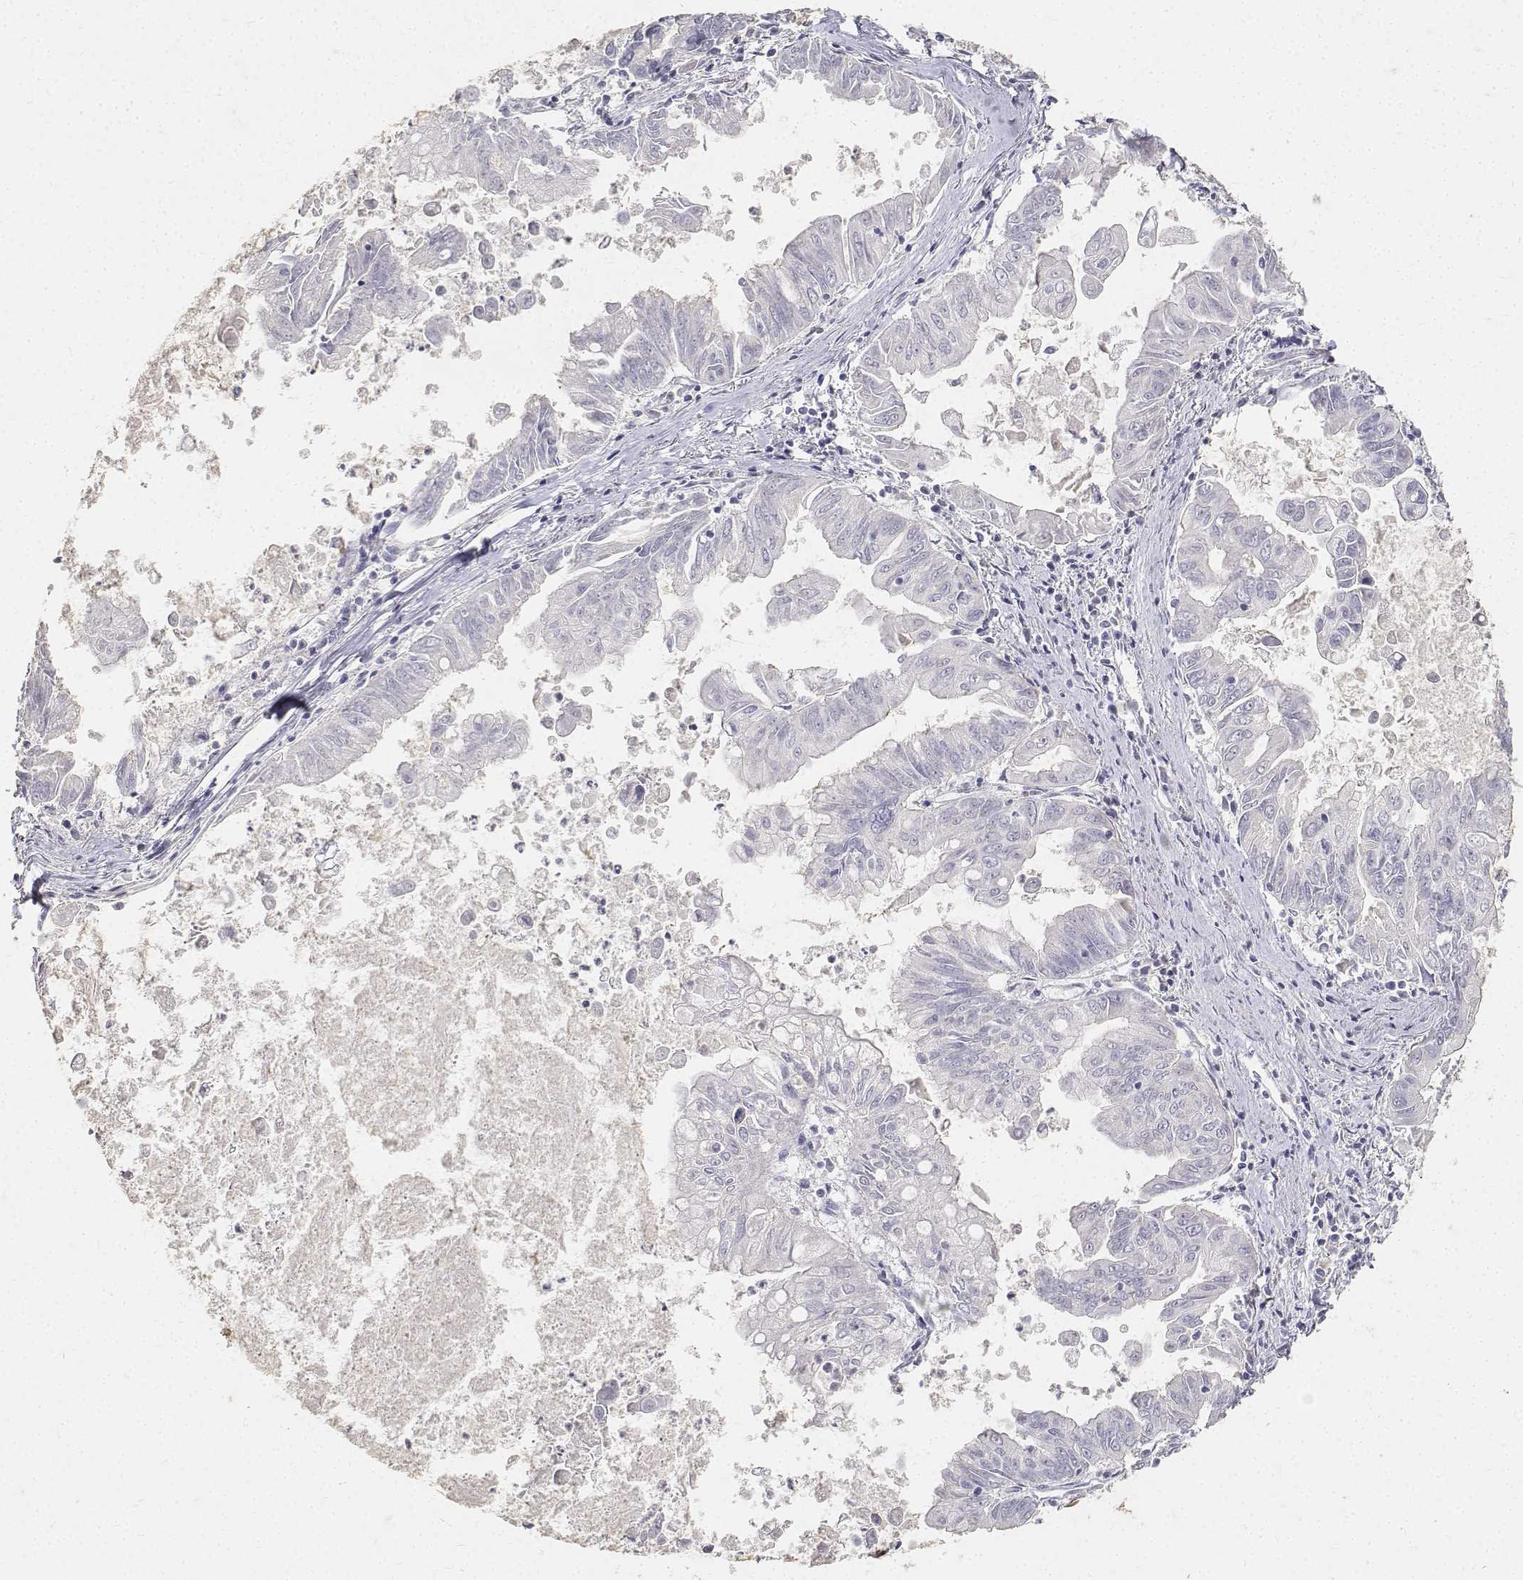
{"staining": {"intensity": "negative", "quantity": "none", "location": "none"}, "tissue": "stomach cancer", "cell_type": "Tumor cells", "image_type": "cancer", "snomed": [{"axis": "morphology", "description": "Adenocarcinoma, NOS"}, {"axis": "topography", "description": "Stomach, upper"}], "caption": "Immunohistochemical staining of human stomach adenocarcinoma displays no significant positivity in tumor cells.", "gene": "PAEP", "patient": {"sex": "male", "age": 80}}